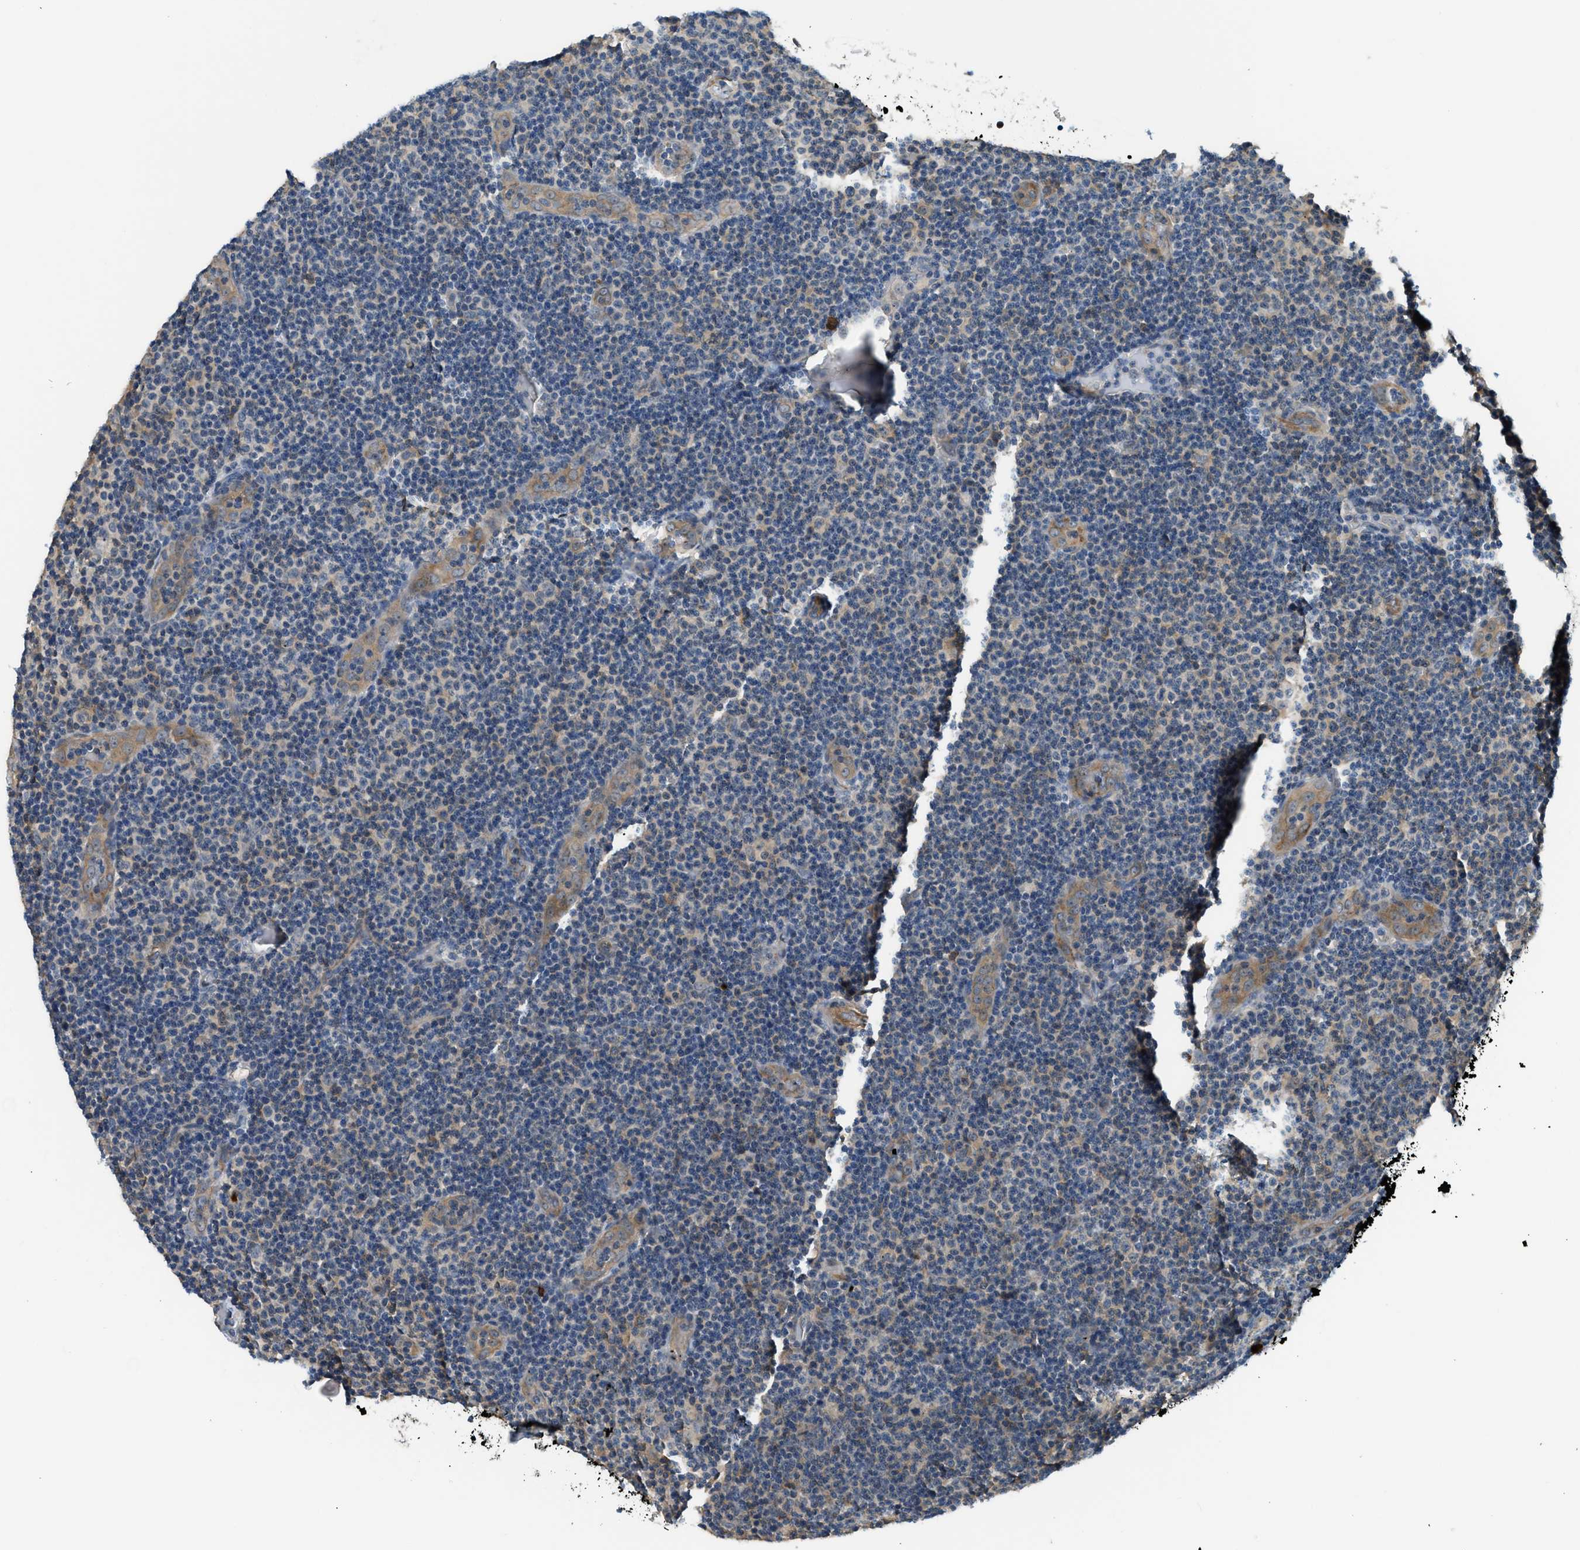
{"staining": {"intensity": "weak", "quantity": "<25%", "location": "cytoplasmic/membranous"}, "tissue": "lymphoma", "cell_type": "Tumor cells", "image_type": "cancer", "snomed": [{"axis": "morphology", "description": "Malignant lymphoma, non-Hodgkin's type, Low grade"}, {"axis": "topography", "description": "Lymph node"}], "caption": "This histopathology image is of low-grade malignant lymphoma, non-Hodgkin's type stained with immunohistochemistry (IHC) to label a protein in brown with the nuclei are counter-stained blue. There is no positivity in tumor cells.", "gene": "CBLB", "patient": {"sex": "male", "age": 83}}